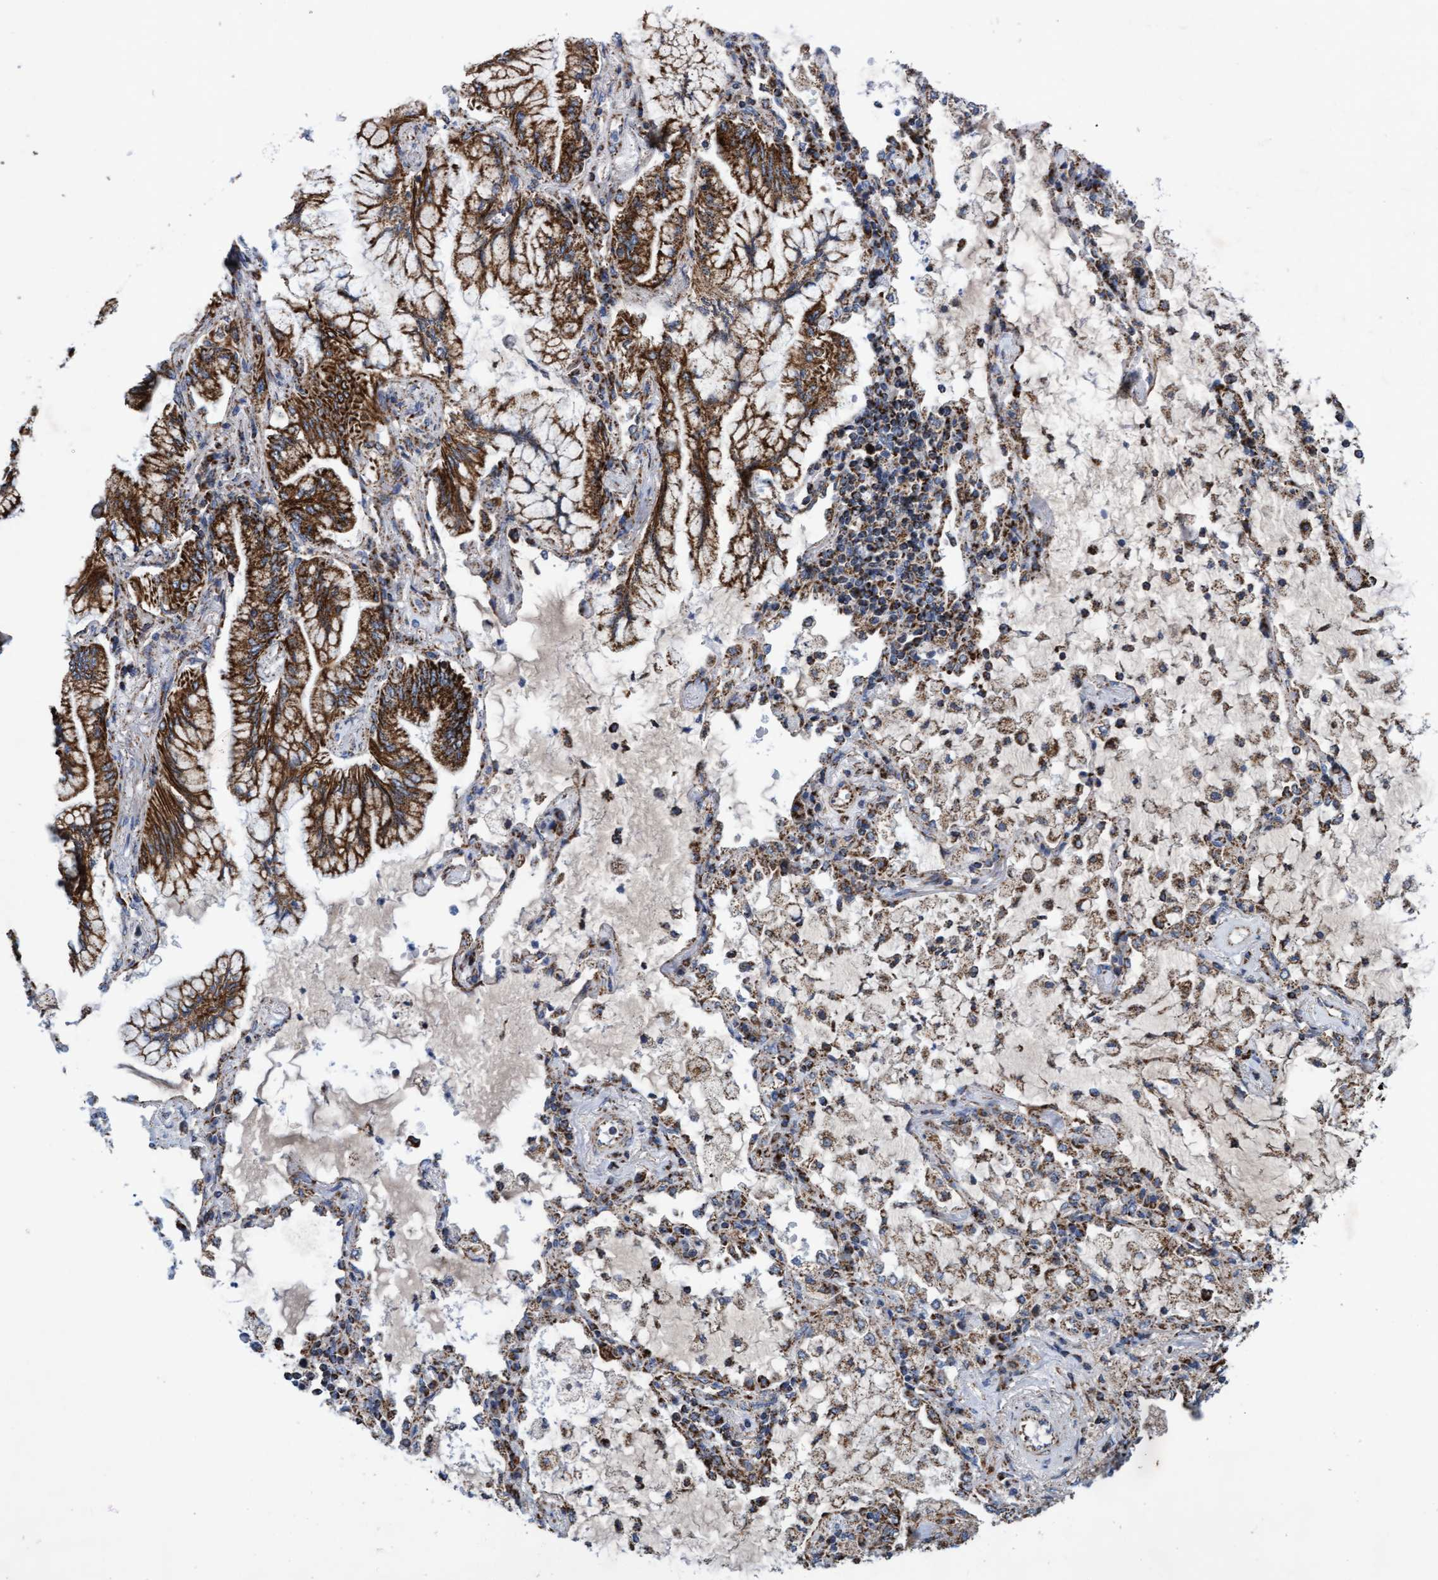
{"staining": {"intensity": "strong", "quantity": ">75%", "location": "cytoplasmic/membranous"}, "tissue": "lung cancer", "cell_type": "Tumor cells", "image_type": "cancer", "snomed": [{"axis": "morphology", "description": "Adenocarcinoma, NOS"}, {"axis": "topography", "description": "Lung"}], "caption": "An image of lung adenocarcinoma stained for a protein displays strong cytoplasmic/membranous brown staining in tumor cells. Nuclei are stained in blue.", "gene": "MRPL38", "patient": {"sex": "female", "age": 70}}